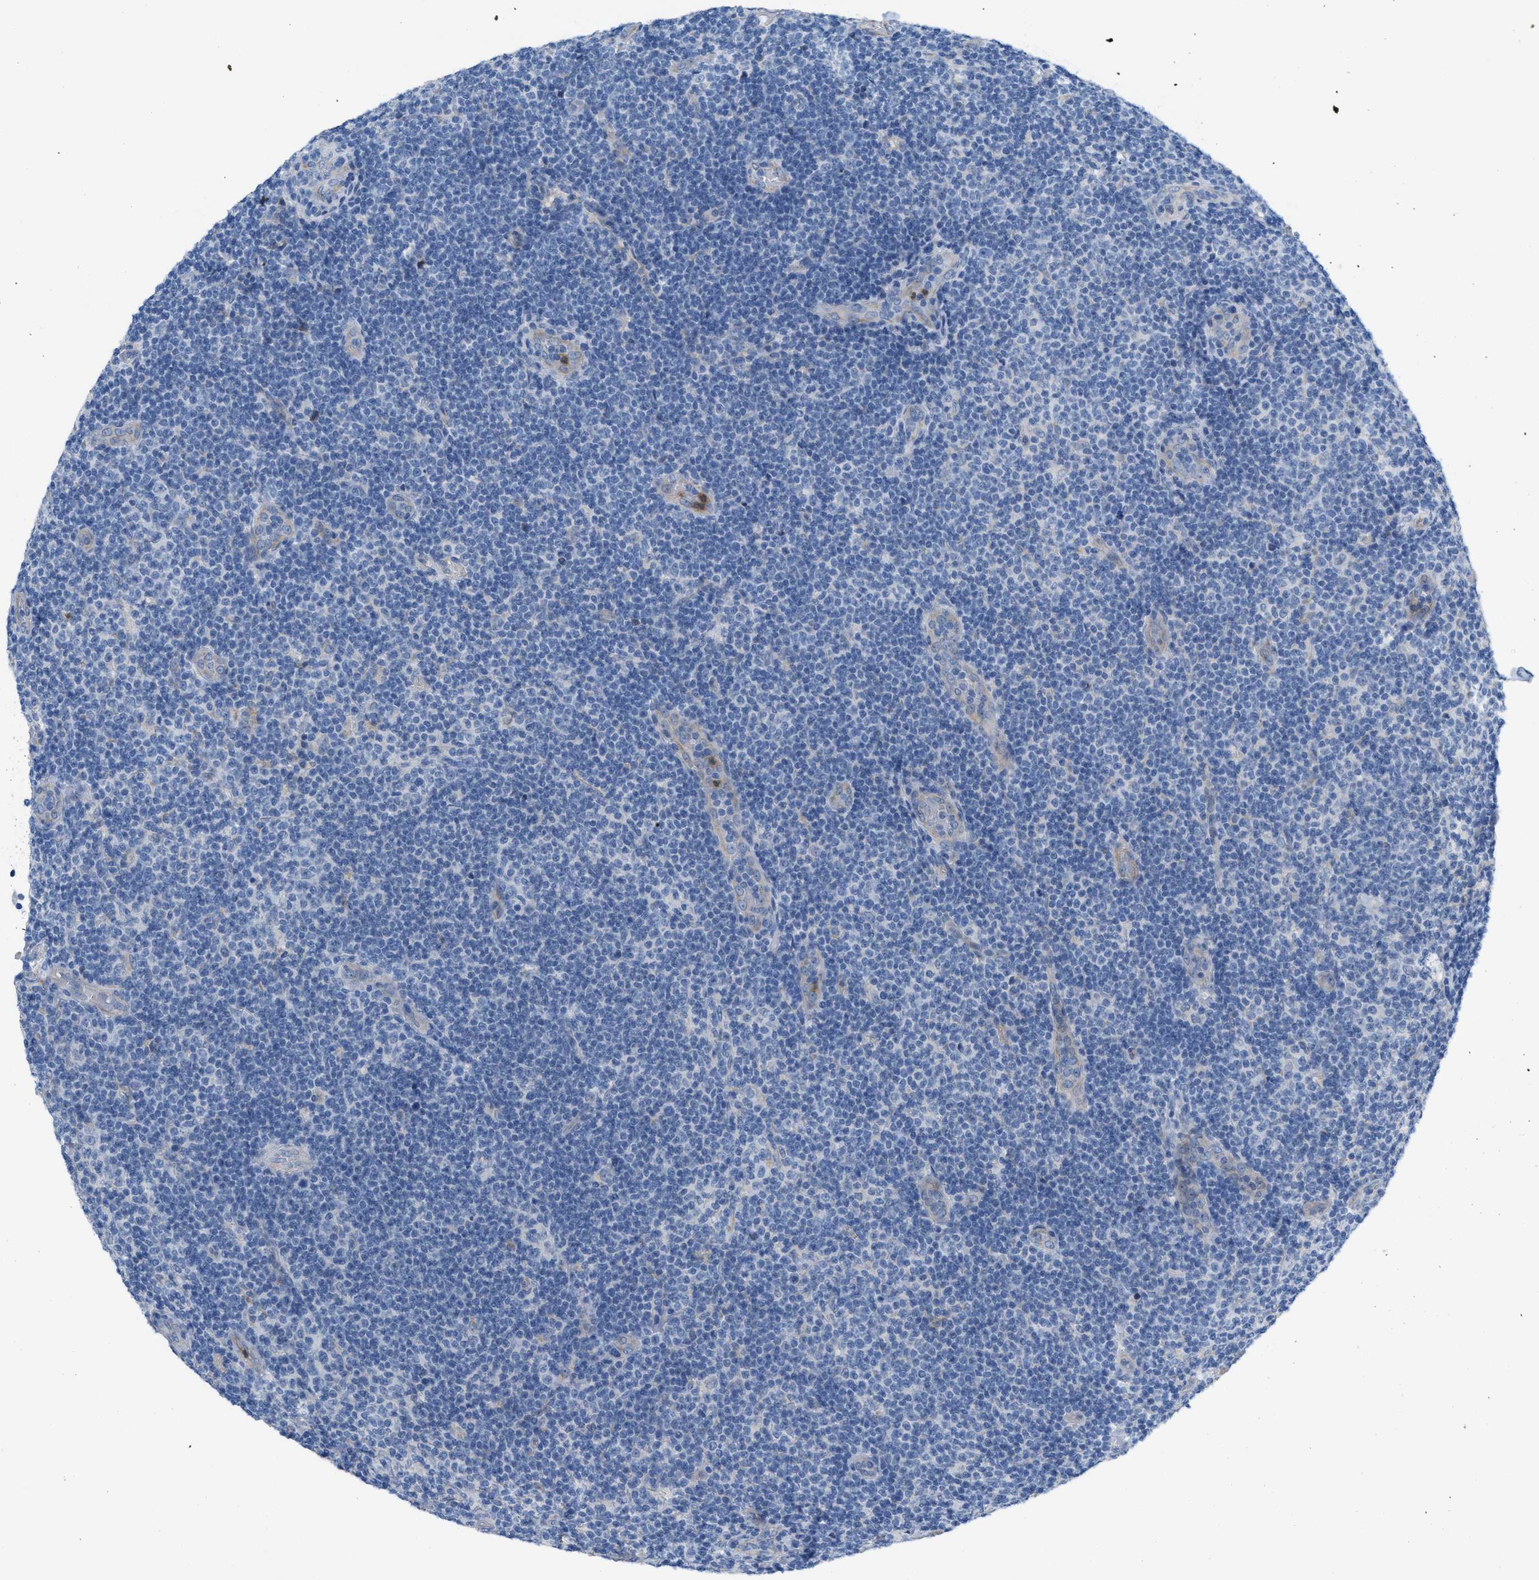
{"staining": {"intensity": "negative", "quantity": "none", "location": "none"}, "tissue": "lymphoma", "cell_type": "Tumor cells", "image_type": "cancer", "snomed": [{"axis": "morphology", "description": "Malignant lymphoma, non-Hodgkin's type, Low grade"}, {"axis": "topography", "description": "Lymph node"}], "caption": "There is no significant staining in tumor cells of low-grade malignant lymphoma, non-Hodgkin's type. (Brightfield microscopy of DAB (3,3'-diaminobenzidine) immunohistochemistry at high magnification).", "gene": "CRB3", "patient": {"sex": "male", "age": 83}}